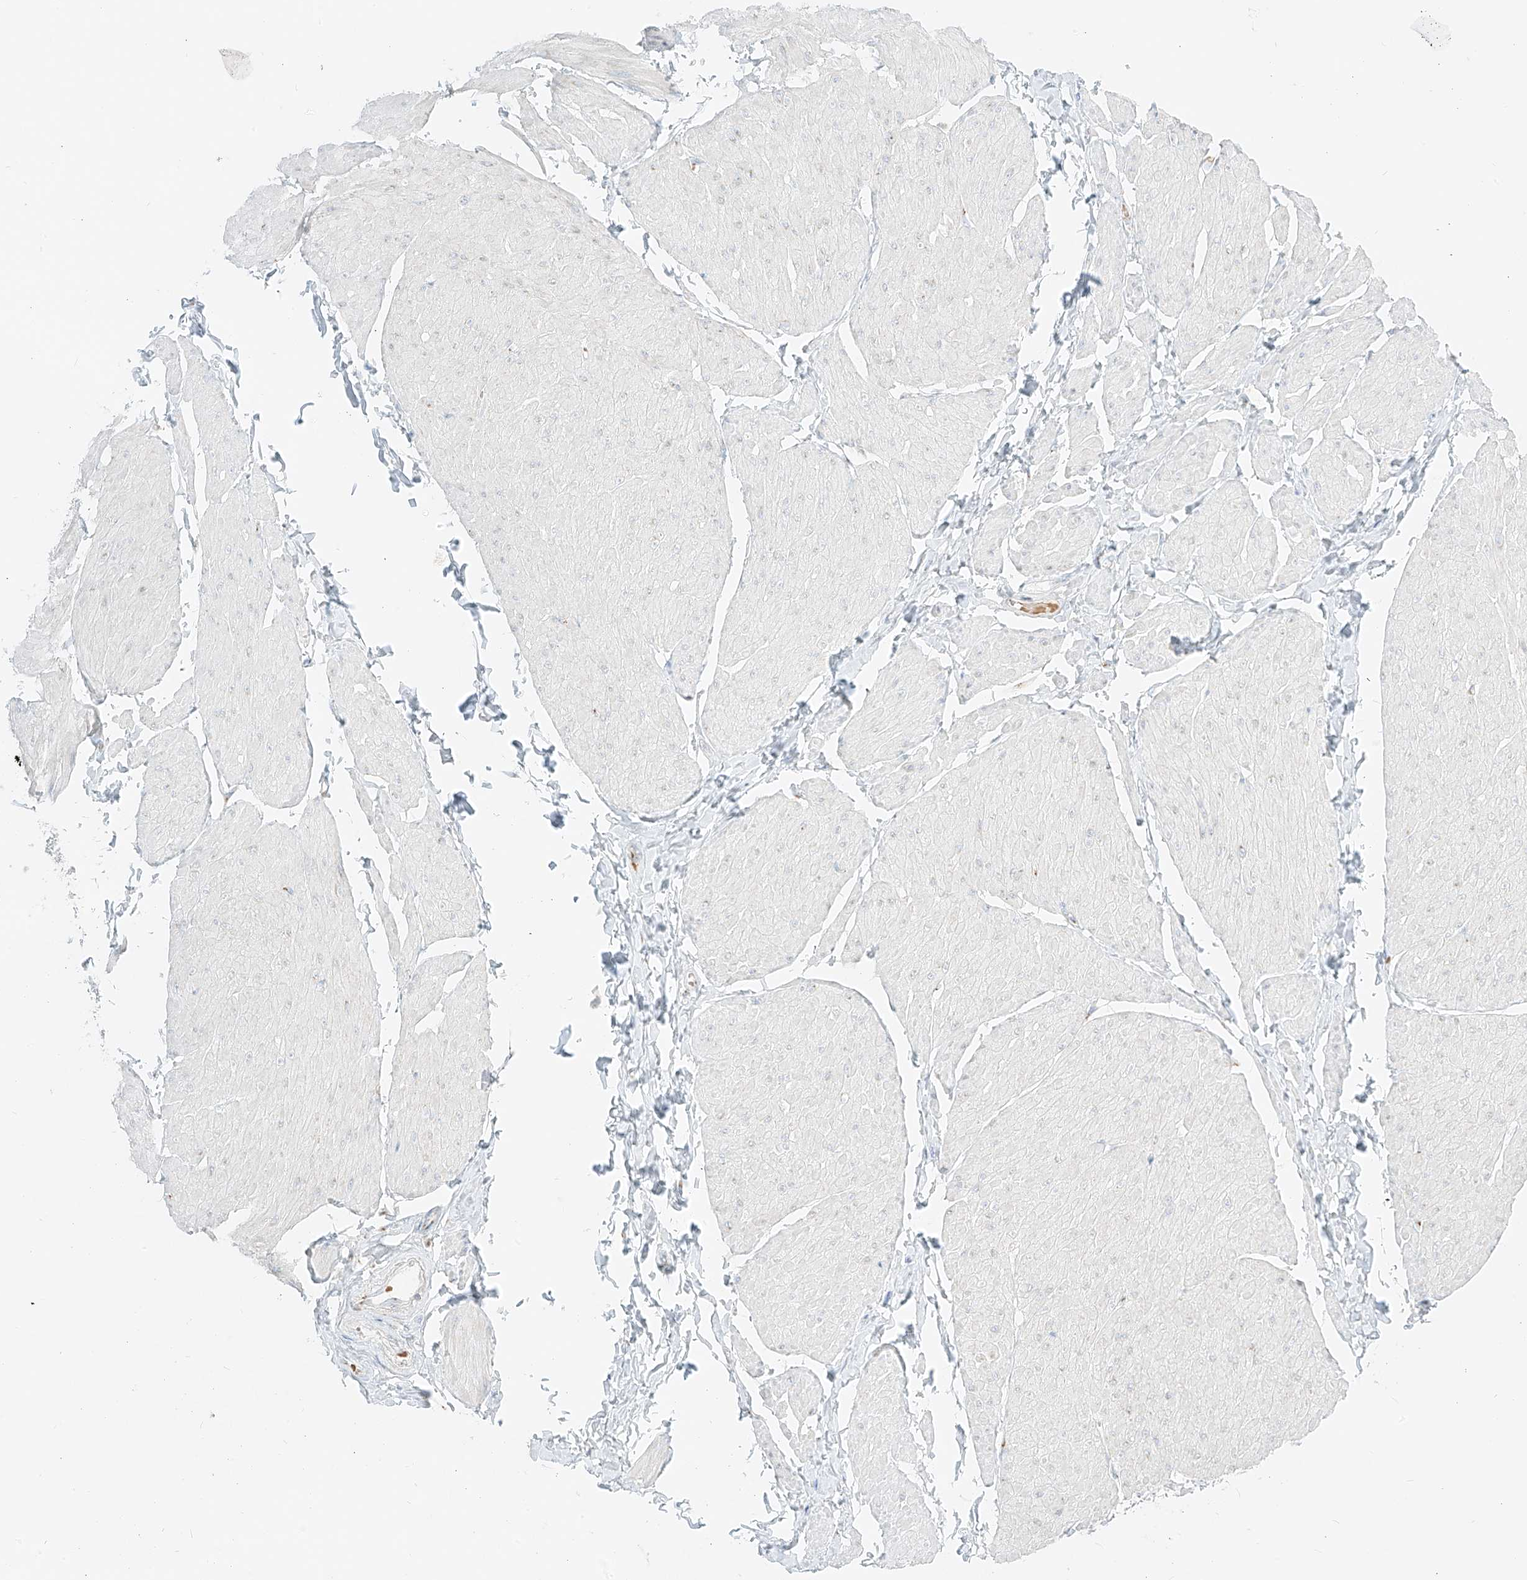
{"staining": {"intensity": "negative", "quantity": "none", "location": "none"}, "tissue": "smooth muscle", "cell_type": "Smooth muscle cells", "image_type": "normal", "snomed": [{"axis": "morphology", "description": "Urothelial carcinoma, High grade"}, {"axis": "topography", "description": "Urinary bladder"}], "caption": "A high-resolution histopathology image shows IHC staining of normal smooth muscle, which demonstrates no significant positivity in smooth muscle cells.", "gene": "TMEM87B", "patient": {"sex": "male", "age": 46}}